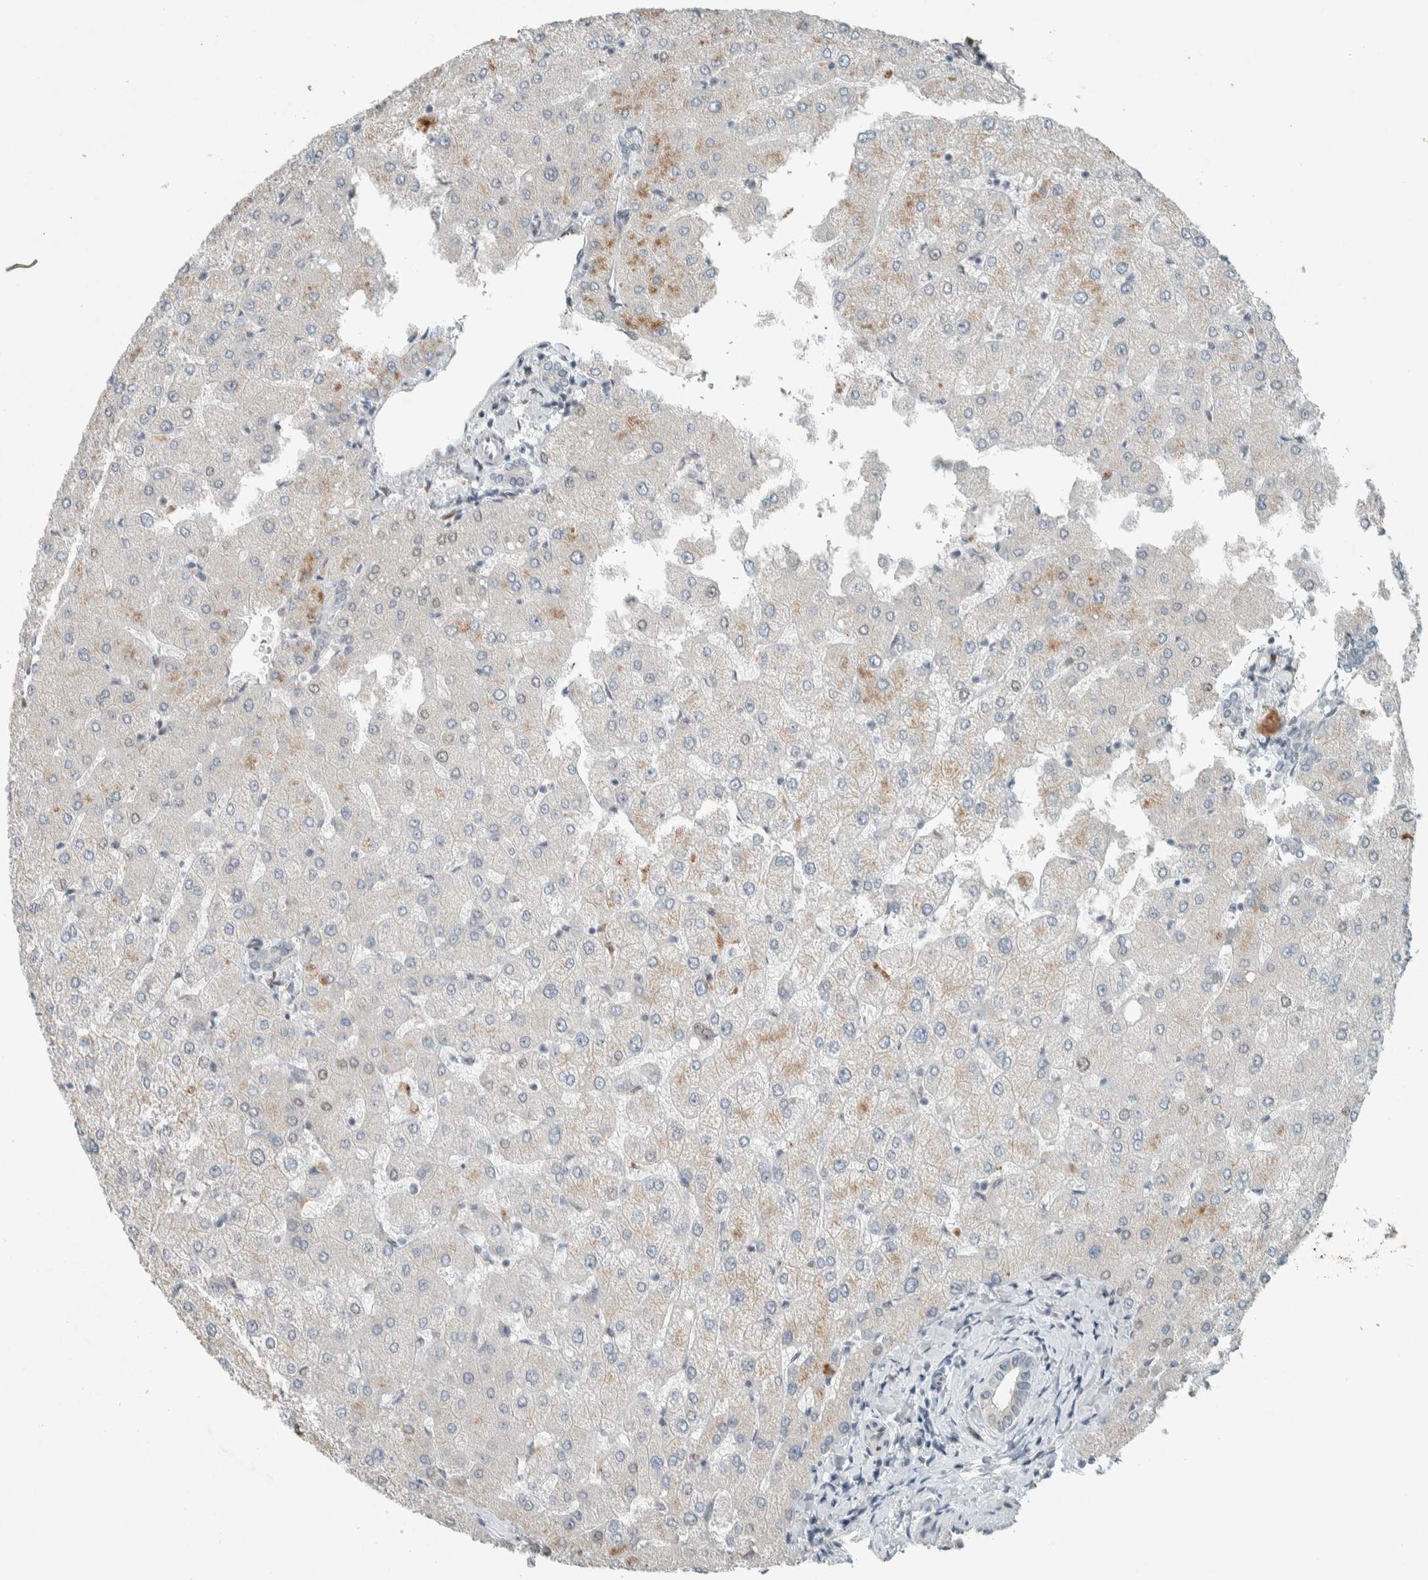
{"staining": {"intensity": "negative", "quantity": "none", "location": "none"}, "tissue": "liver", "cell_type": "Cholangiocytes", "image_type": "normal", "snomed": [{"axis": "morphology", "description": "Normal tissue, NOS"}, {"axis": "topography", "description": "Liver"}], "caption": "Histopathology image shows no significant protein staining in cholangiocytes of unremarkable liver.", "gene": "CERCAM", "patient": {"sex": "female", "age": 54}}